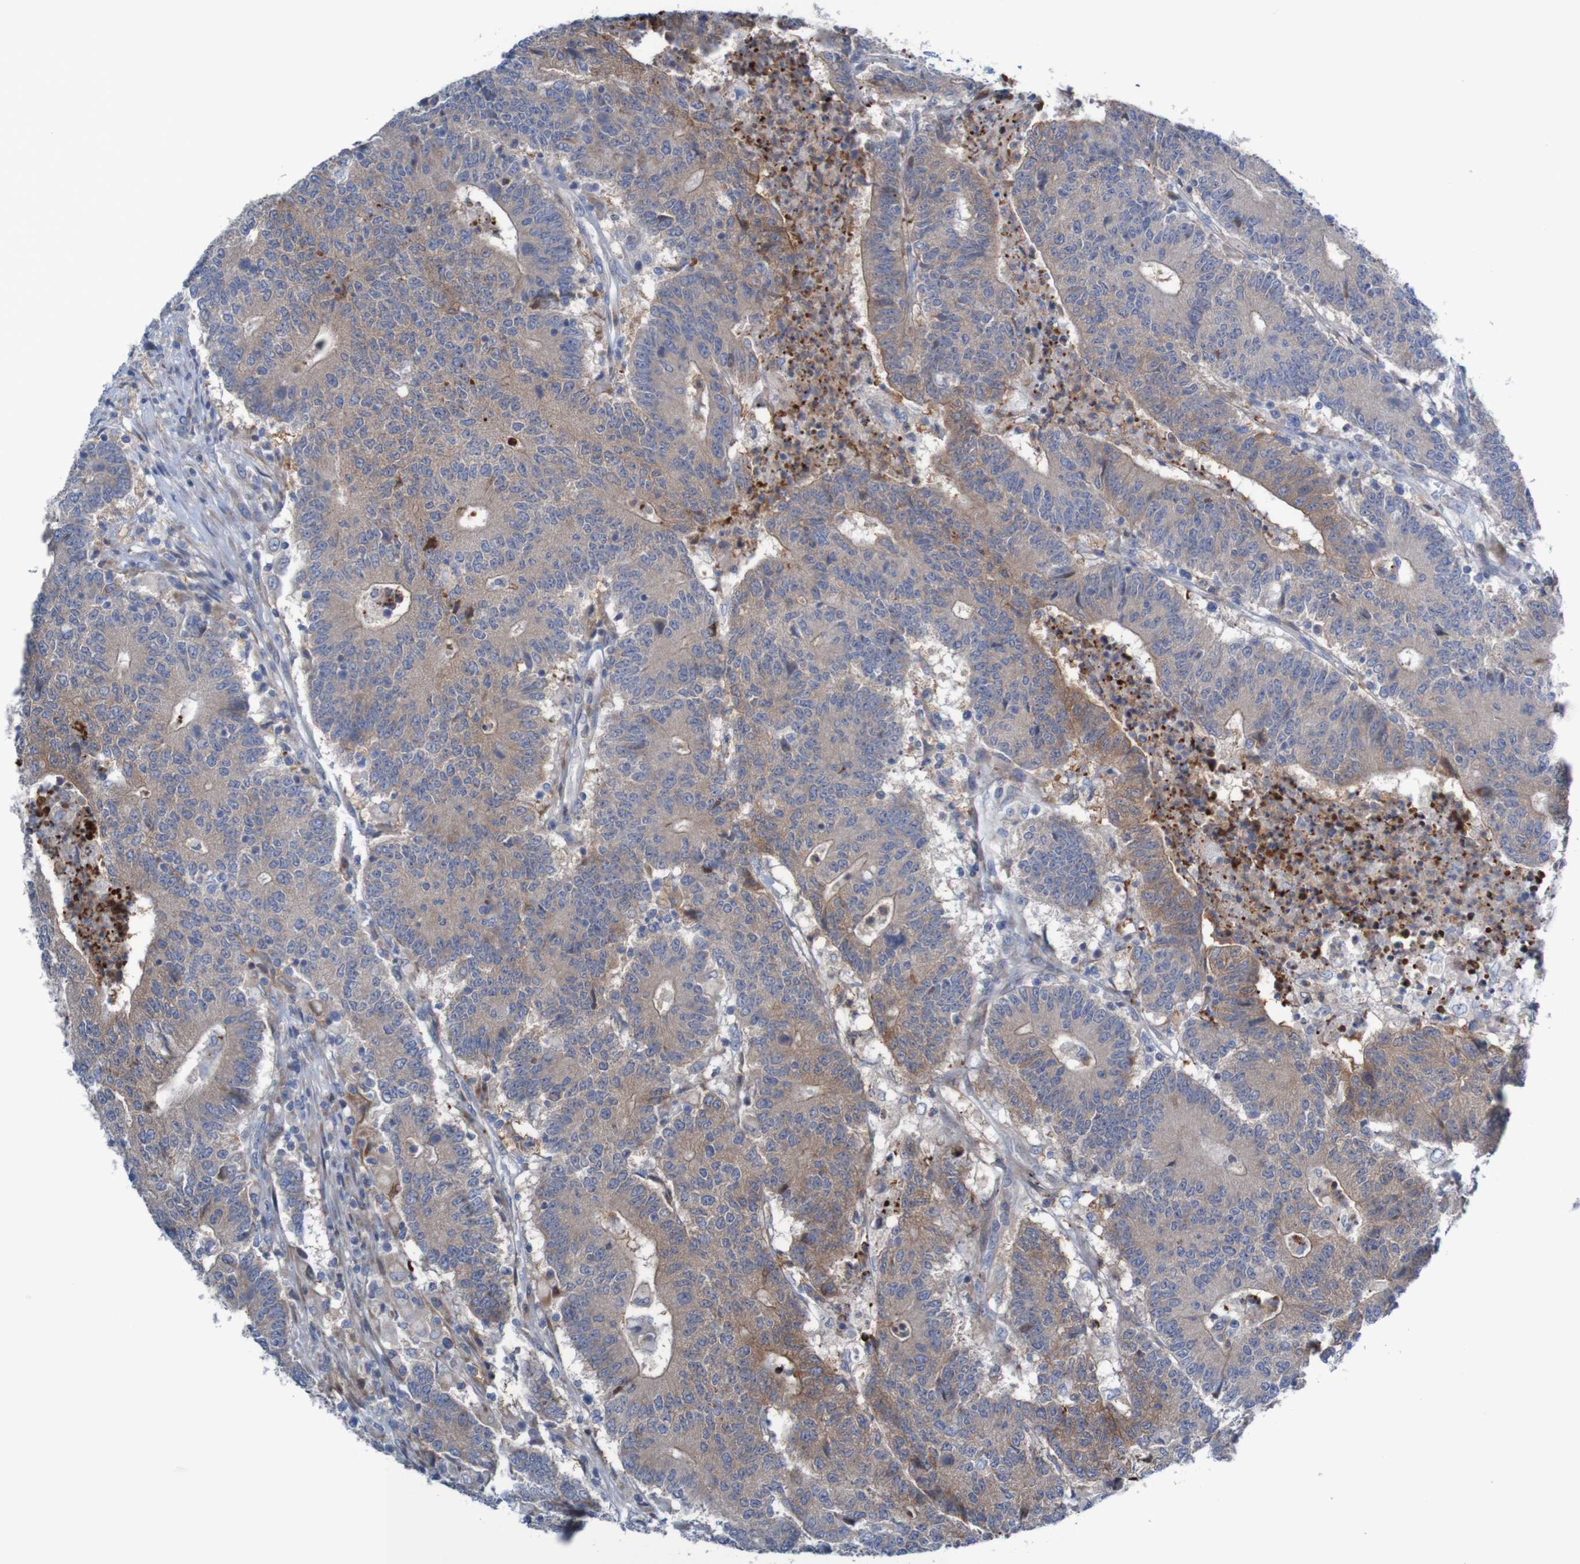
{"staining": {"intensity": "strong", "quantity": ">75%", "location": "cytoplasmic/membranous"}, "tissue": "colorectal cancer", "cell_type": "Tumor cells", "image_type": "cancer", "snomed": [{"axis": "morphology", "description": "Normal tissue, NOS"}, {"axis": "morphology", "description": "Adenocarcinoma, NOS"}, {"axis": "topography", "description": "Colon"}], "caption": "High-magnification brightfield microscopy of adenocarcinoma (colorectal) stained with DAB (brown) and counterstained with hematoxylin (blue). tumor cells exhibit strong cytoplasmic/membranous positivity is identified in approximately>75% of cells.", "gene": "ANGPT4", "patient": {"sex": "female", "age": 75}}